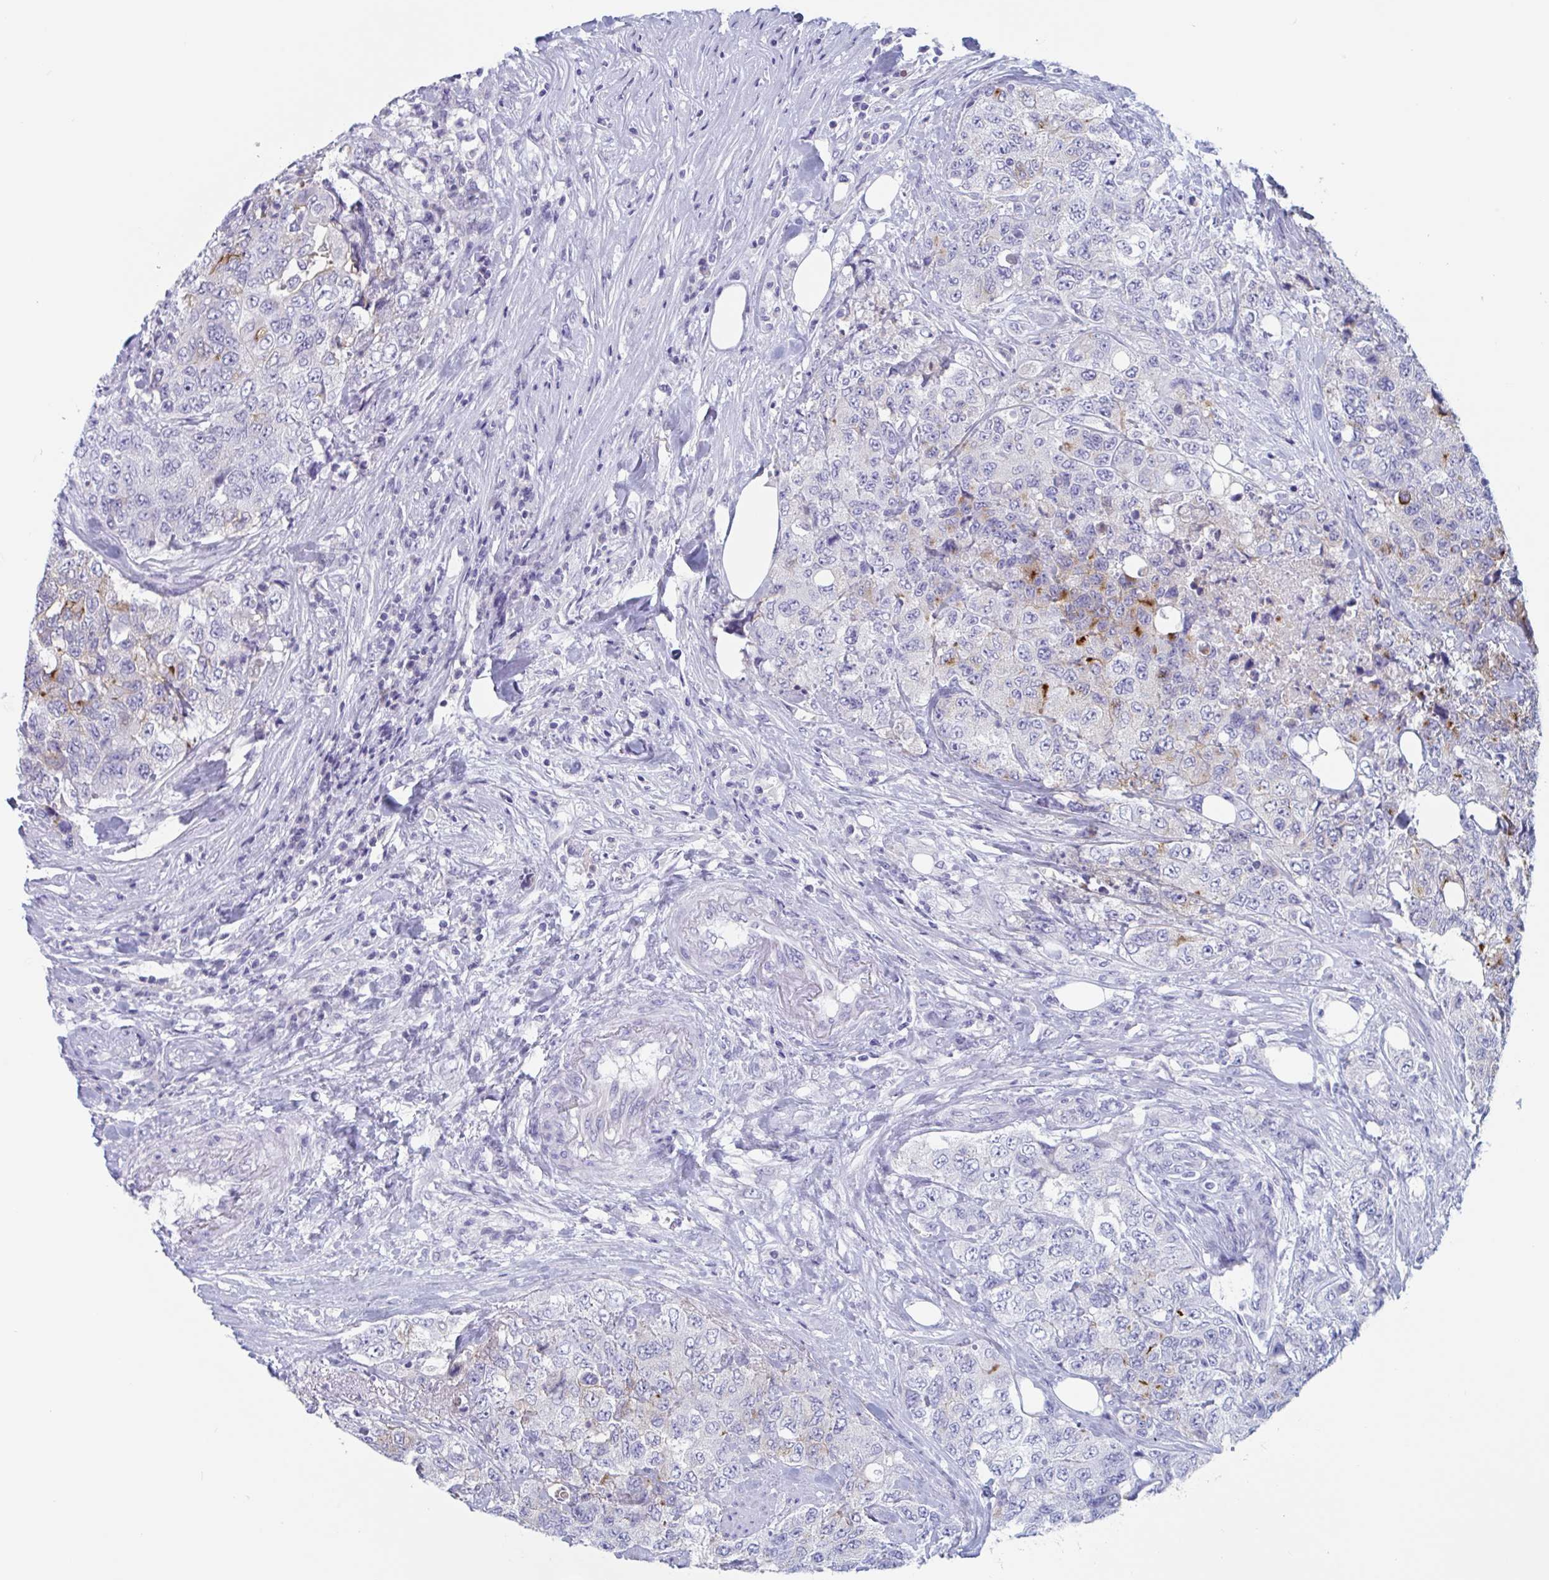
{"staining": {"intensity": "negative", "quantity": "none", "location": "none"}, "tissue": "urothelial cancer", "cell_type": "Tumor cells", "image_type": "cancer", "snomed": [{"axis": "morphology", "description": "Urothelial carcinoma, High grade"}, {"axis": "topography", "description": "Urinary bladder"}], "caption": "This histopathology image is of urothelial cancer stained with IHC to label a protein in brown with the nuclei are counter-stained blue. There is no expression in tumor cells.", "gene": "DPEP3", "patient": {"sex": "female", "age": 78}}